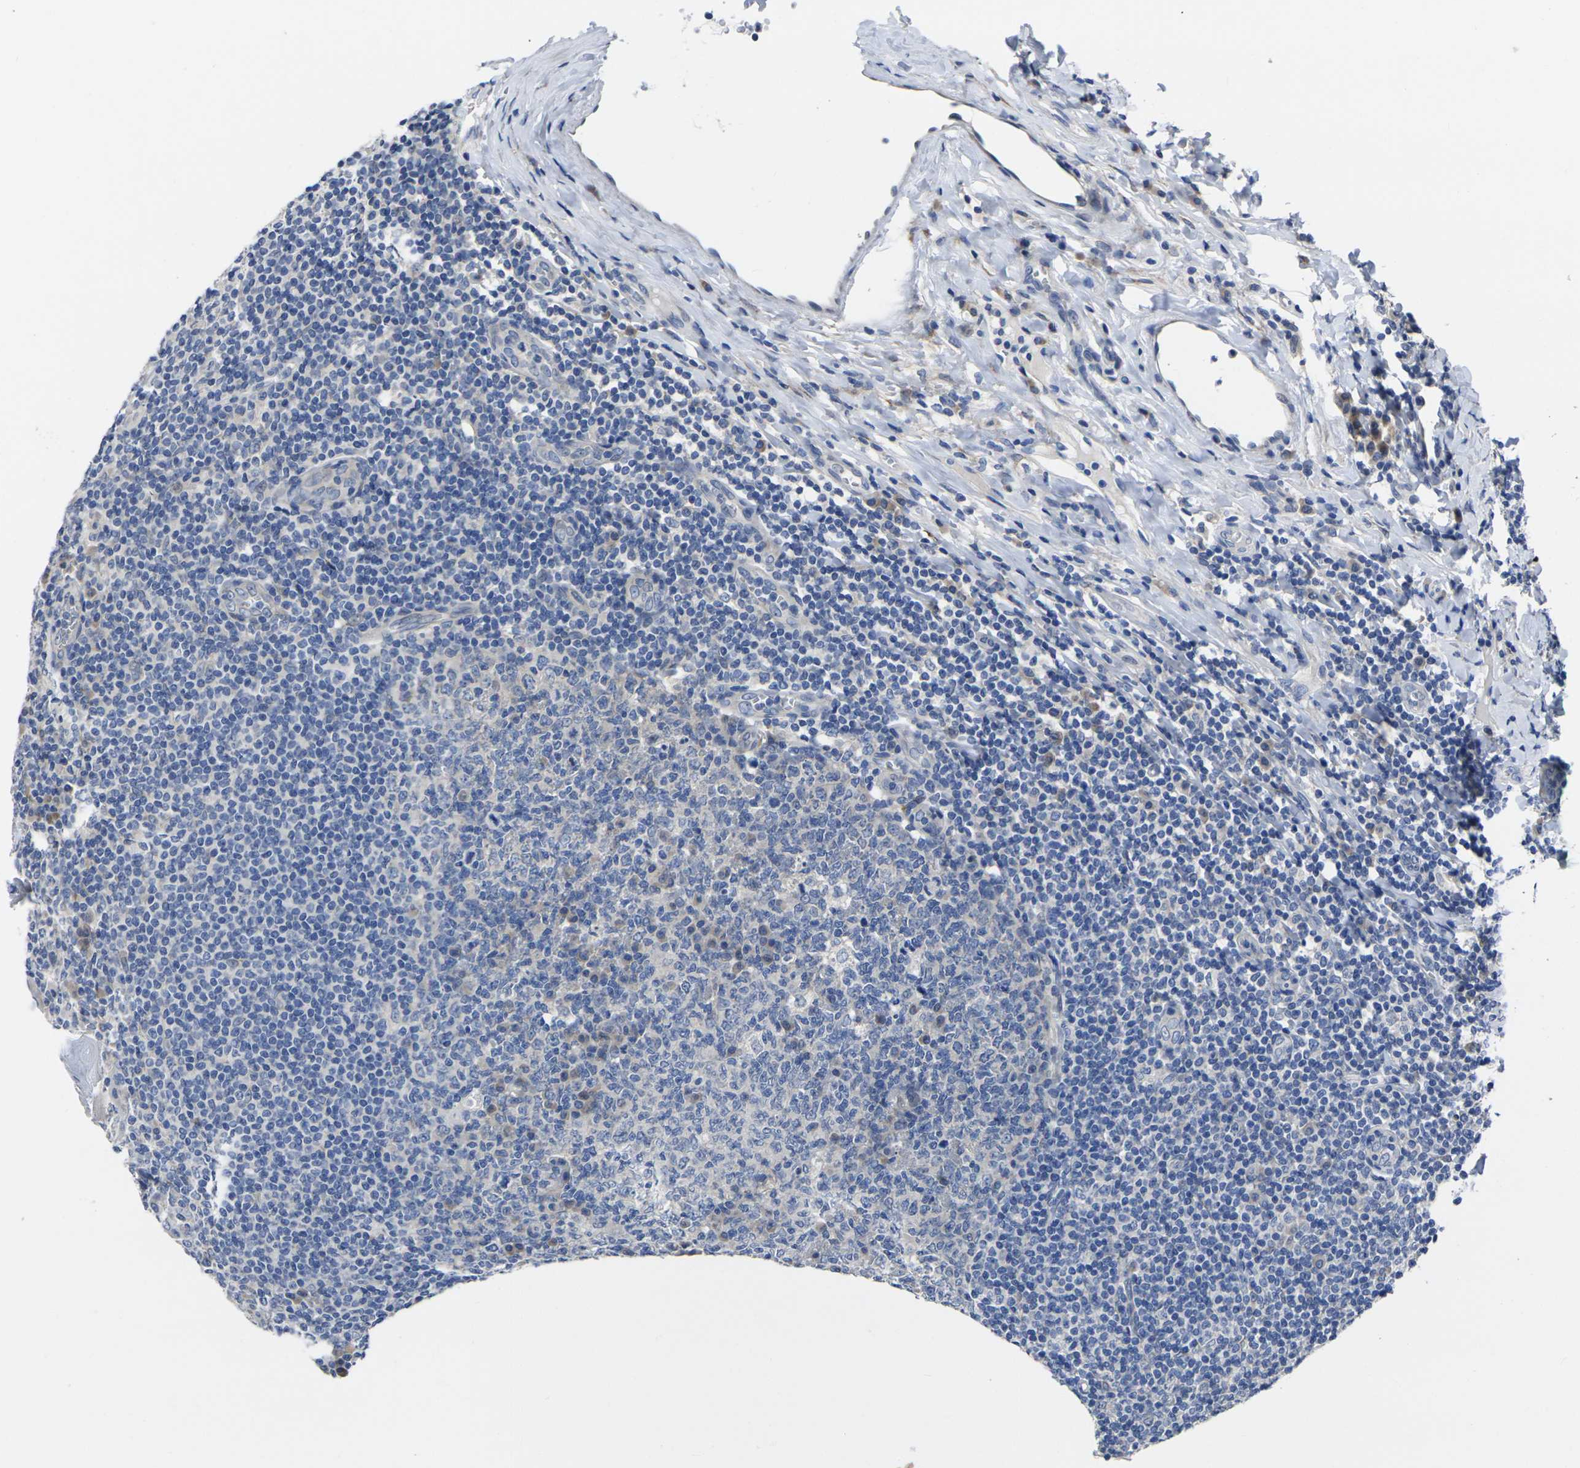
{"staining": {"intensity": "negative", "quantity": "none", "location": "none"}, "tissue": "tonsil", "cell_type": "Germinal center cells", "image_type": "normal", "snomed": [{"axis": "morphology", "description": "Normal tissue, NOS"}, {"axis": "topography", "description": "Tonsil"}], "caption": "This is a image of immunohistochemistry (IHC) staining of benign tonsil, which shows no staining in germinal center cells.", "gene": "CYP2C8", "patient": {"sex": "male", "age": 31}}